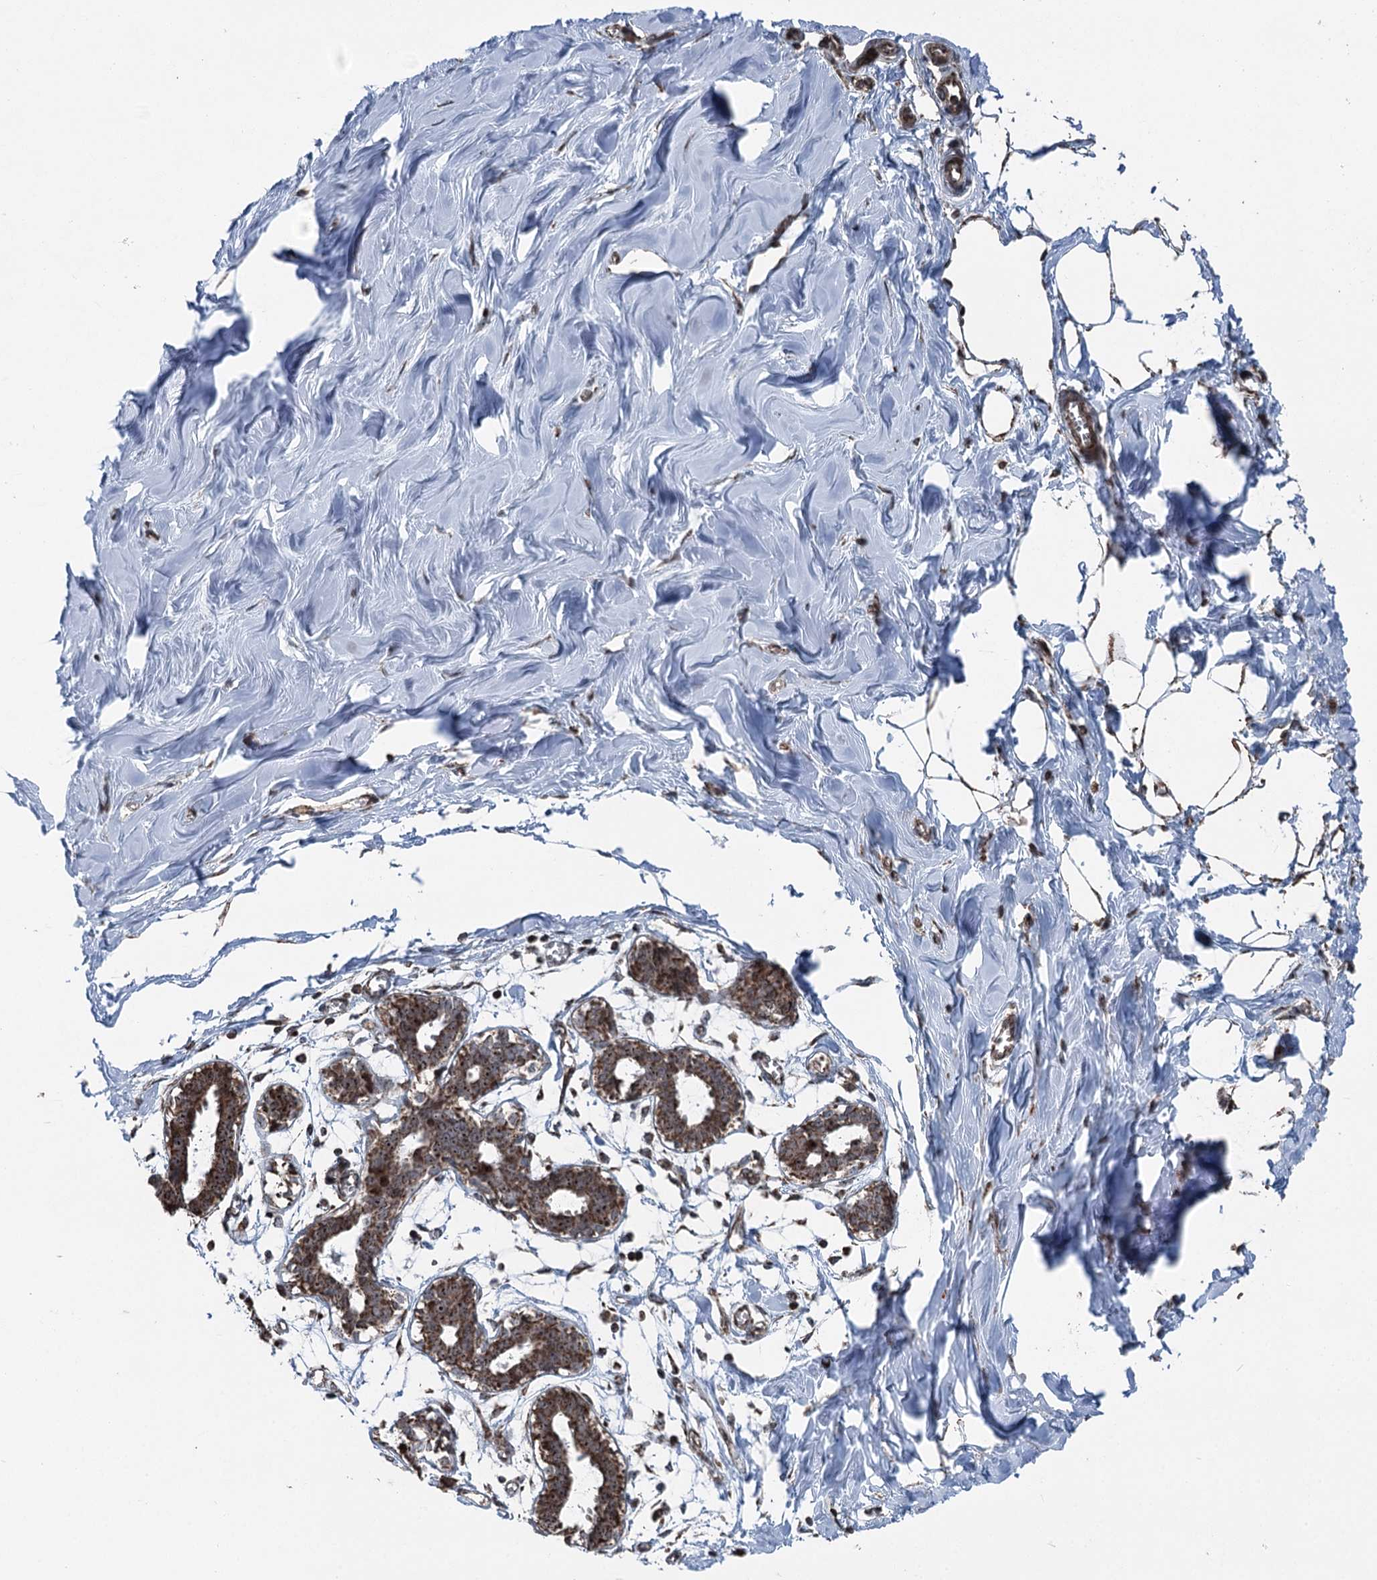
{"staining": {"intensity": "strong", "quantity": ">75%", "location": "cytoplasmic/membranous,nuclear"}, "tissue": "breast", "cell_type": "Adipocytes", "image_type": "normal", "snomed": [{"axis": "morphology", "description": "Normal tissue, NOS"}, {"axis": "topography", "description": "Breast"}], "caption": "DAB (3,3'-diaminobenzidine) immunohistochemical staining of unremarkable human breast shows strong cytoplasmic/membranous,nuclear protein staining in approximately >75% of adipocytes. Nuclei are stained in blue.", "gene": "STEEP1", "patient": {"sex": "female", "age": 27}}